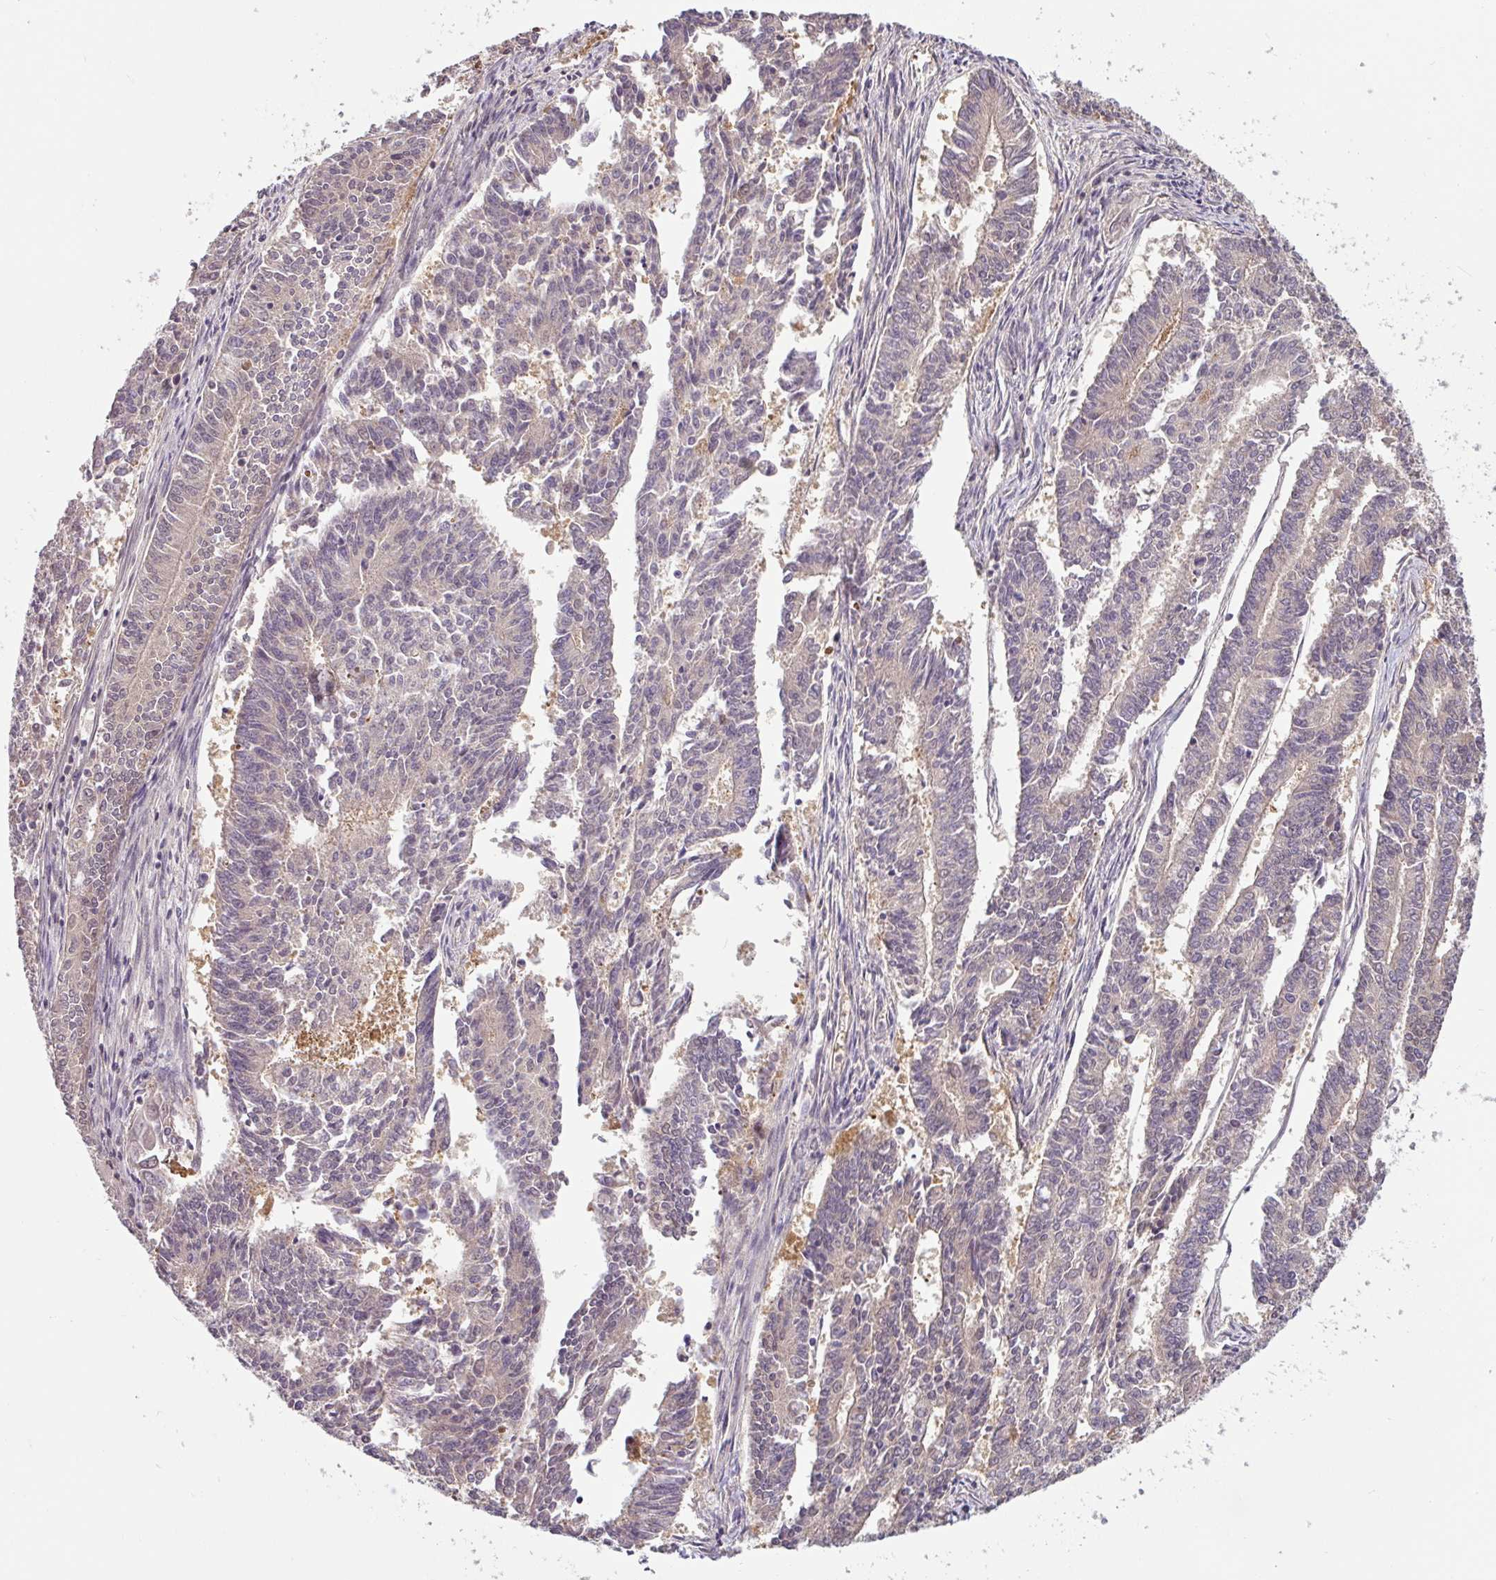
{"staining": {"intensity": "weak", "quantity": "<25%", "location": "cytoplasmic/membranous"}, "tissue": "endometrial cancer", "cell_type": "Tumor cells", "image_type": "cancer", "snomed": [{"axis": "morphology", "description": "Adenocarcinoma, NOS"}, {"axis": "topography", "description": "Endometrium"}], "caption": "Human endometrial cancer (adenocarcinoma) stained for a protein using immunohistochemistry displays no staining in tumor cells.", "gene": "SHB", "patient": {"sex": "female", "age": 59}}